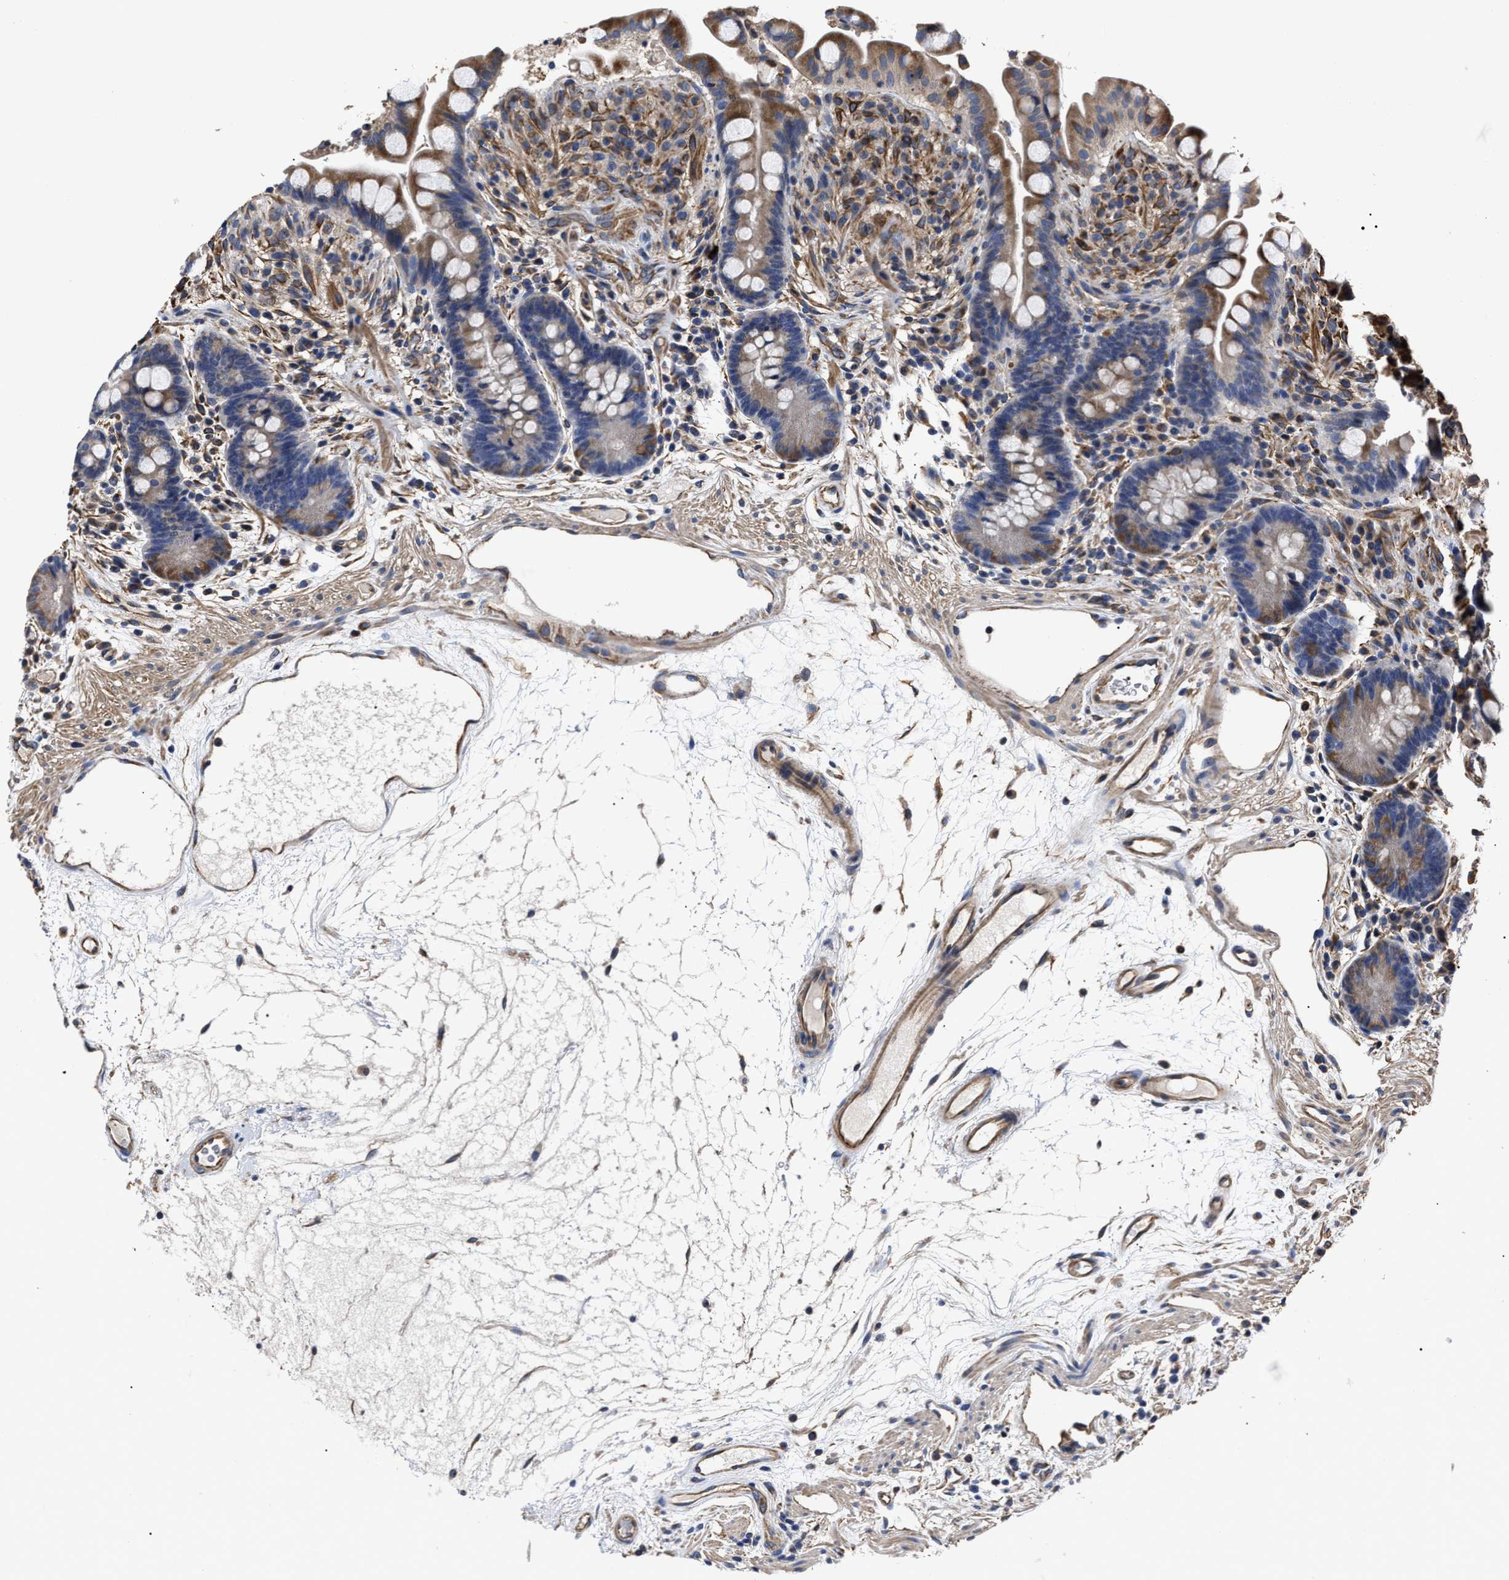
{"staining": {"intensity": "weak", "quantity": ">75%", "location": "cytoplasmic/membranous"}, "tissue": "colon", "cell_type": "Endothelial cells", "image_type": "normal", "snomed": [{"axis": "morphology", "description": "Normal tissue, NOS"}, {"axis": "topography", "description": "Colon"}], "caption": "Protein expression analysis of benign colon displays weak cytoplasmic/membranous positivity in about >75% of endothelial cells. Using DAB (brown) and hematoxylin (blue) stains, captured at high magnification using brightfield microscopy.", "gene": "TSPAN33", "patient": {"sex": "male", "age": 73}}